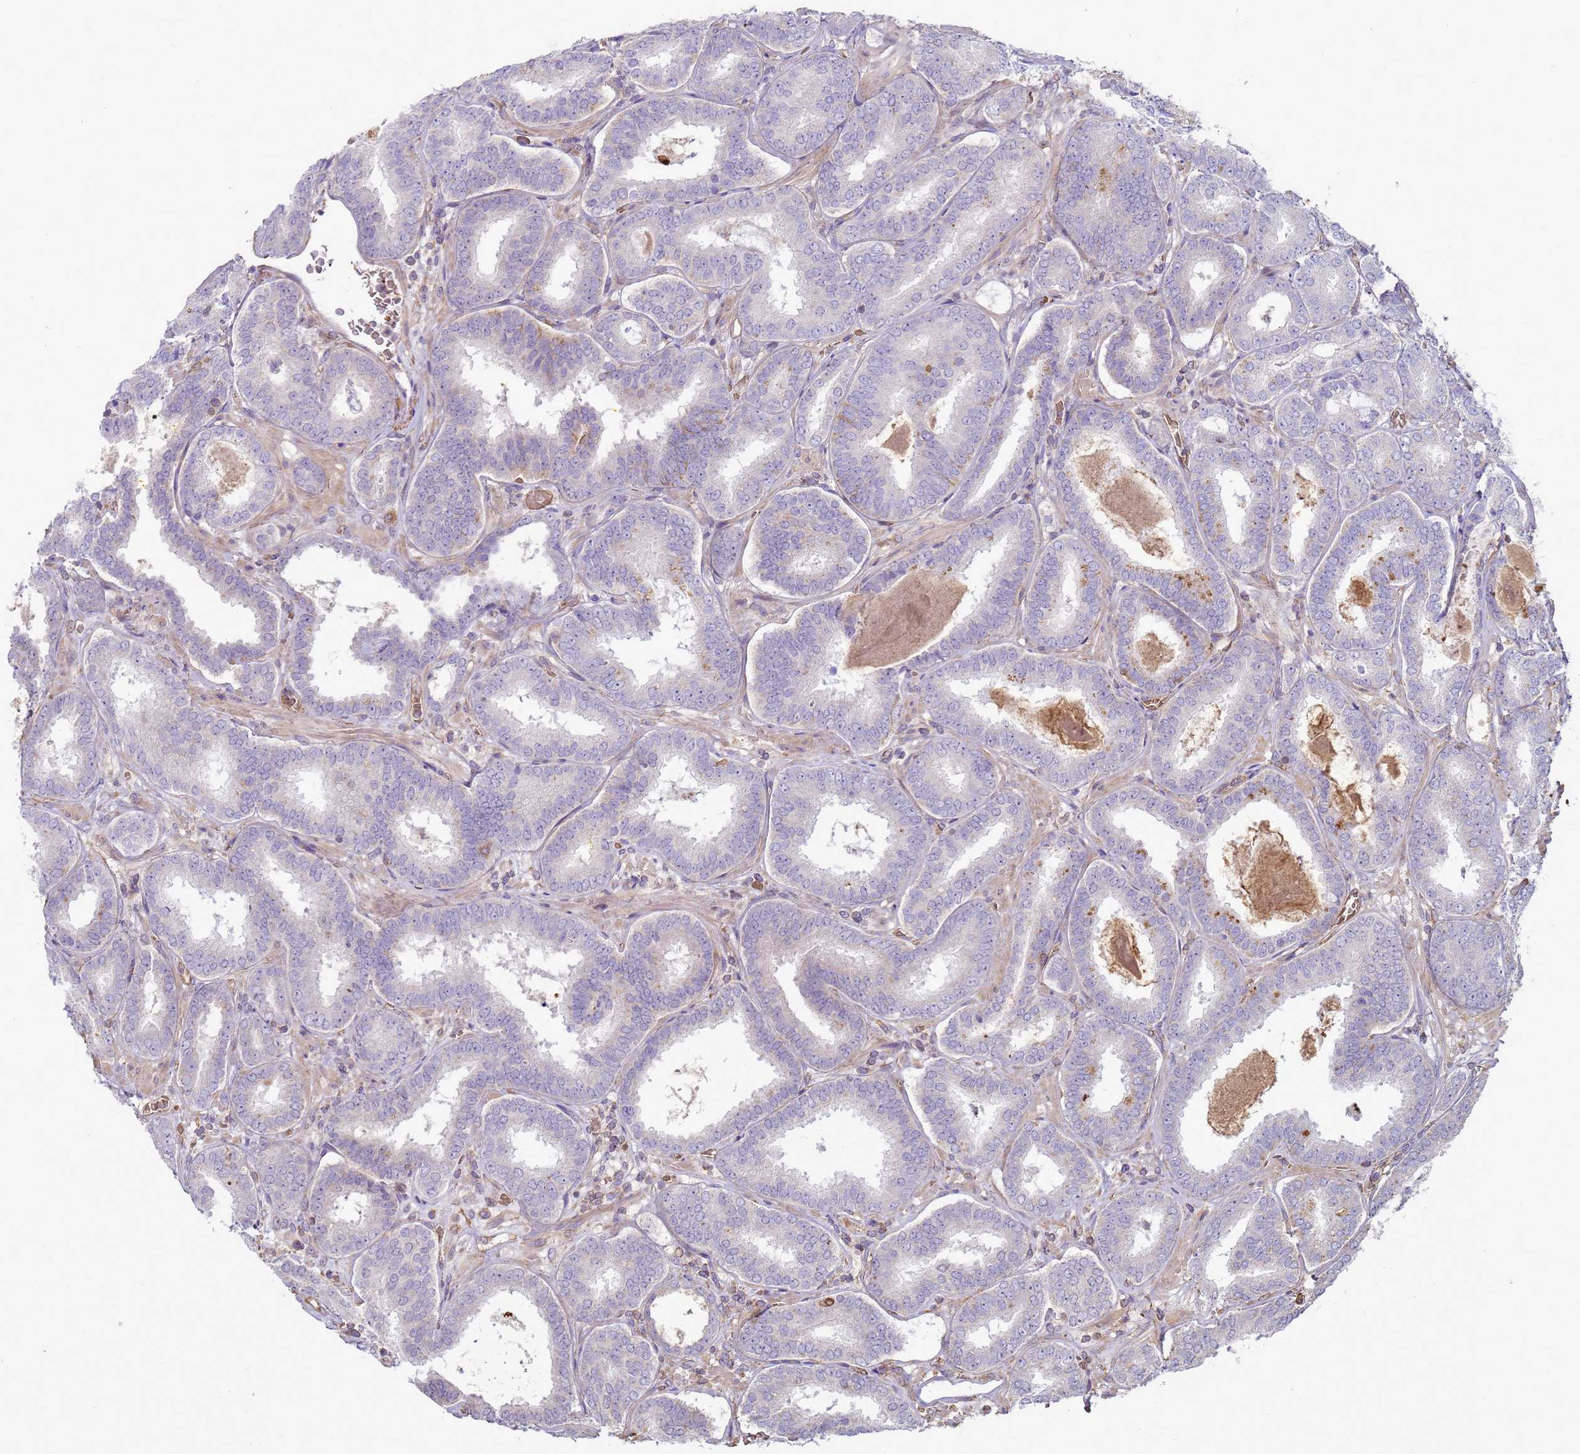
{"staining": {"intensity": "negative", "quantity": "none", "location": "none"}, "tissue": "prostate cancer", "cell_type": "Tumor cells", "image_type": "cancer", "snomed": [{"axis": "morphology", "description": "Adenocarcinoma, High grade"}, {"axis": "topography", "description": "Prostate"}], "caption": "IHC of human prostate cancer shows no positivity in tumor cells.", "gene": "SGIP1", "patient": {"sex": "male", "age": 72}}